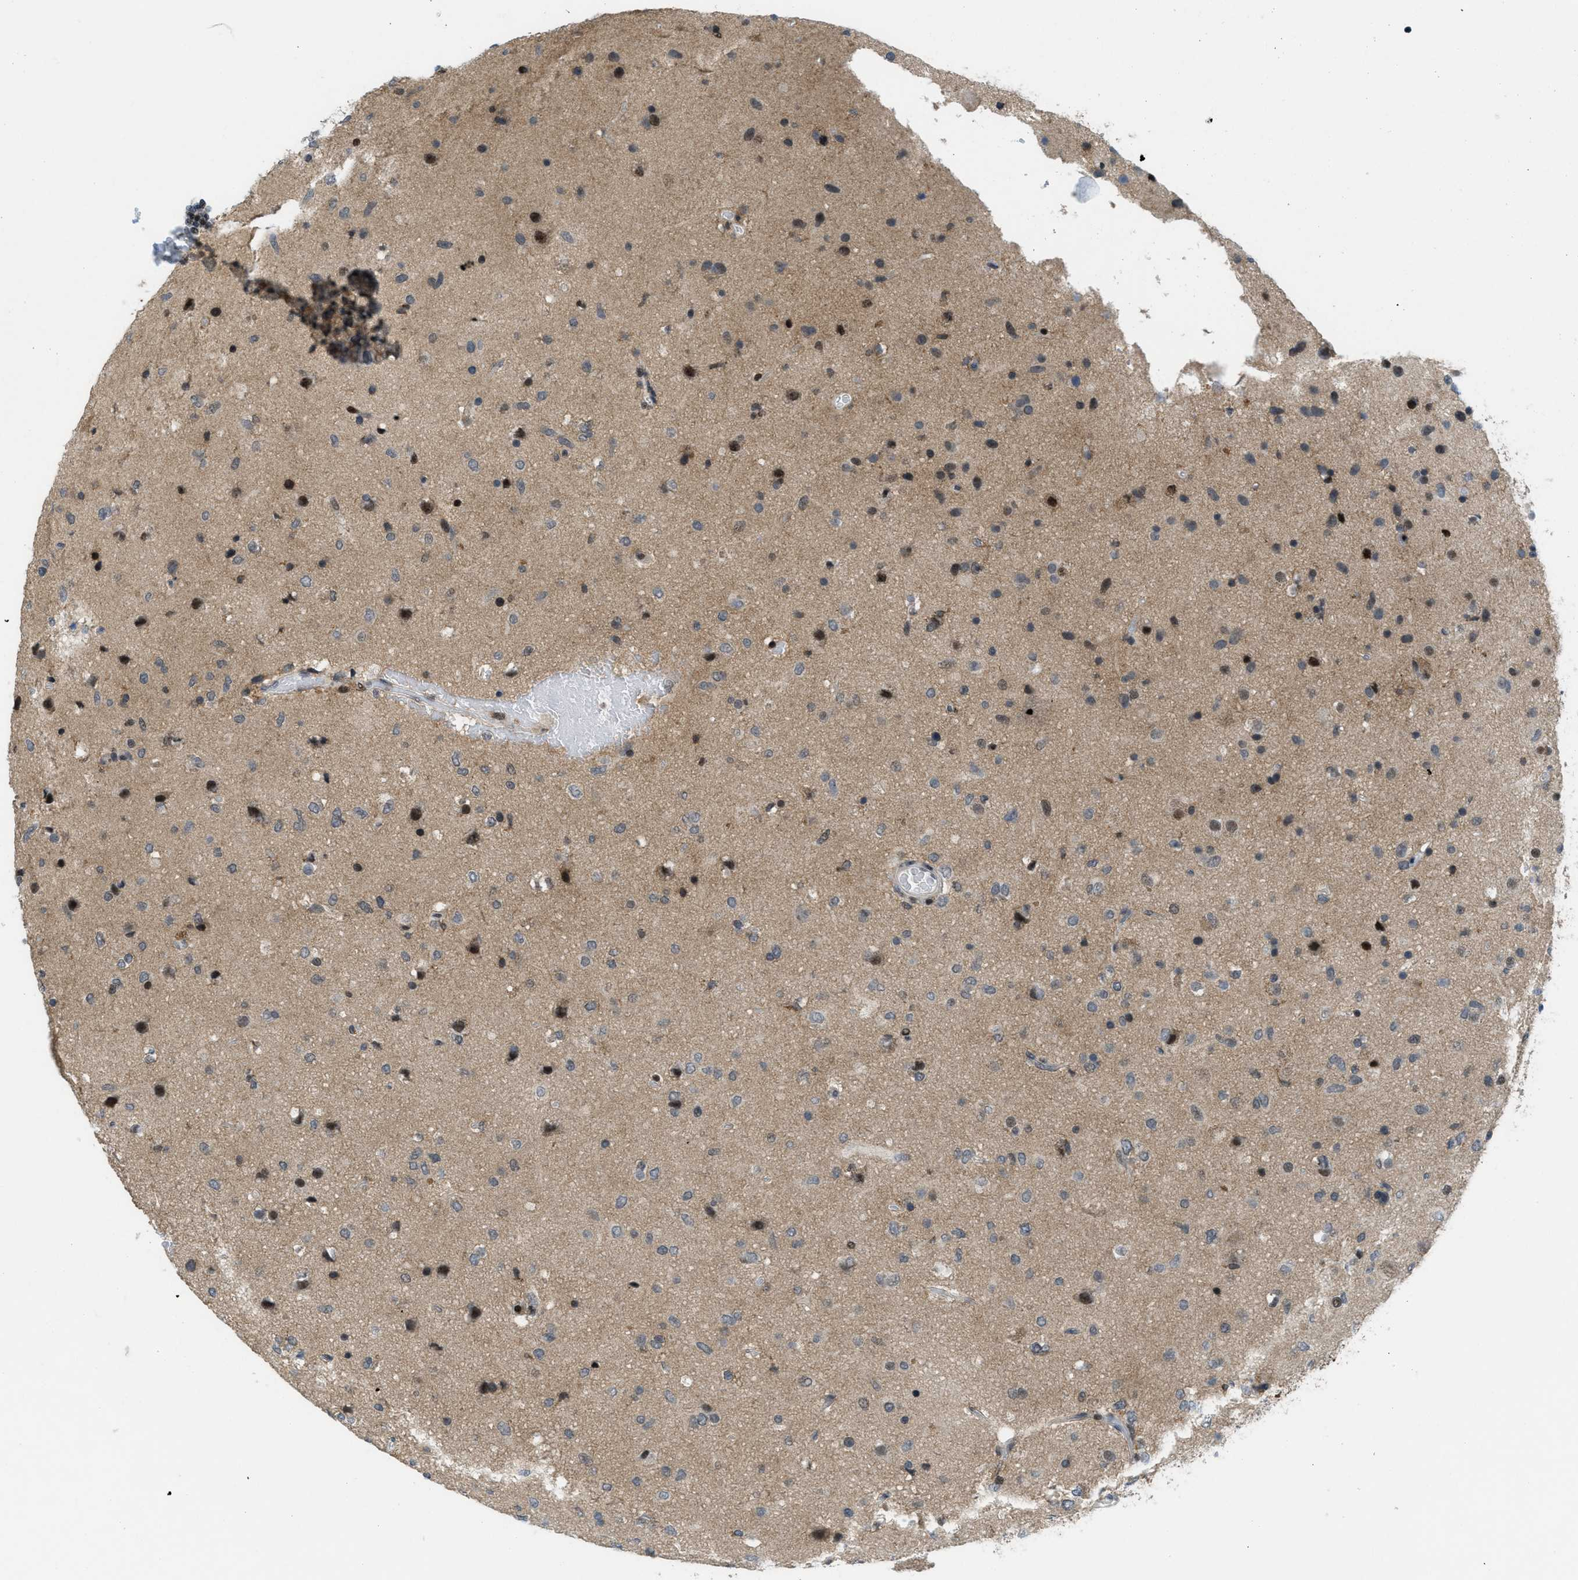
{"staining": {"intensity": "strong", "quantity": "<25%", "location": "nuclear"}, "tissue": "glioma", "cell_type": "Tumor cells", "image_type": "cancer", "snomed": [{"axis": "morphology", "description": "Glioma, malignant, Low grade"}, {"axis": "topography", "description": "Brain"}], "caption": "An IHC micrograph of neoplastic tissue is shown. Protein staining in brown shows strong nuclear positivity in malignant glioma (low-grade) within tumor cells.", "gene": "ING1", "patient": {"sex": "male", "age": 77}}